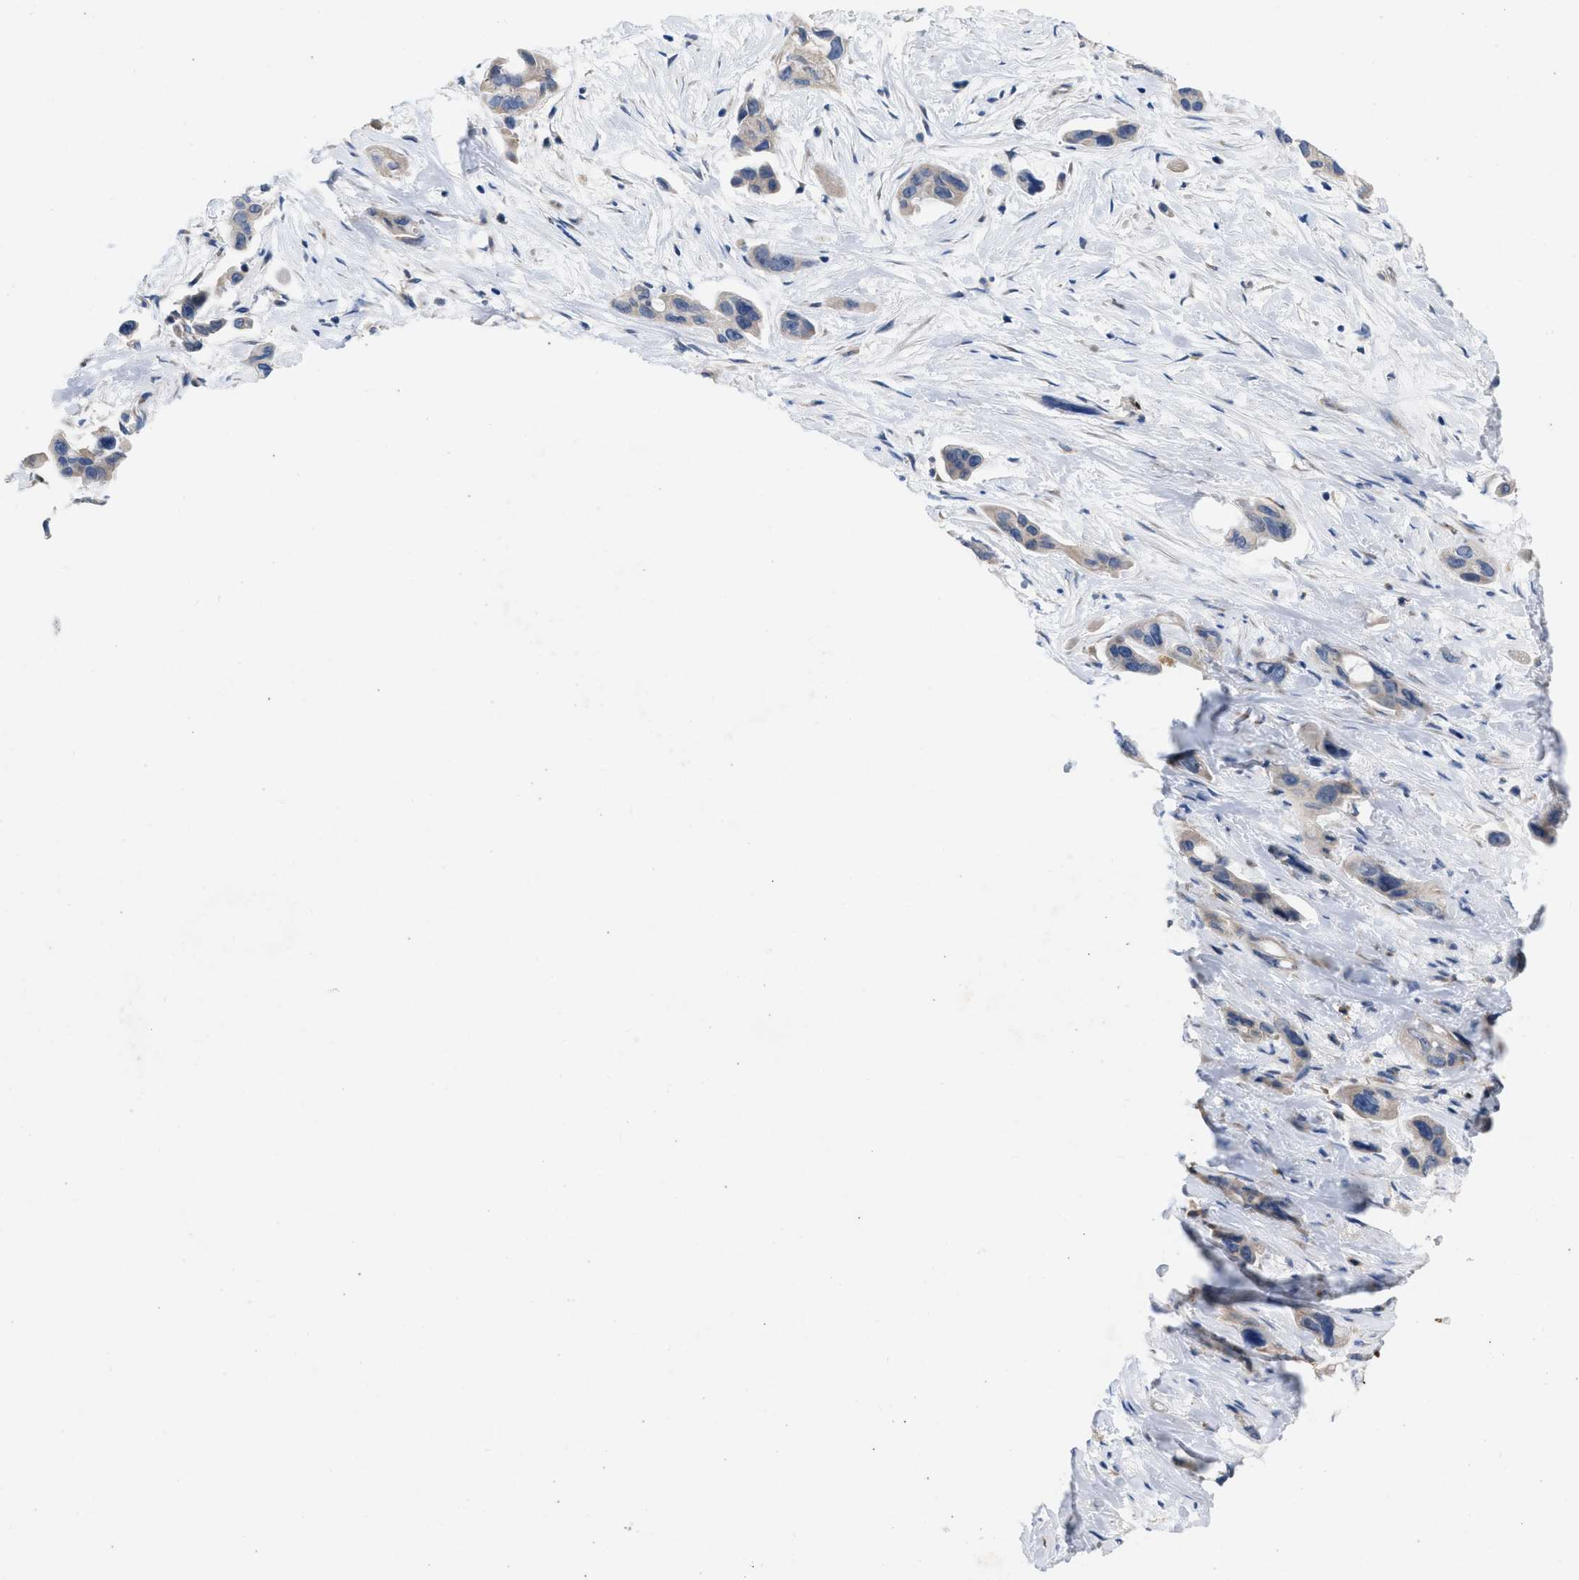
{"staining": {"intensity": "negative", "quantity": "none", "location": "none"}, "tissue": "pancreatic cancer", "cell_type": "Tumor cells", "image_type": "cancer", "snomed": [{"axis": "morphology", "description": "Adenocarcinoma, NOS"}, {"axis": "topography", "description": "Pancreas"}], "caption": "Human adenocarcinoma (pancreatic) stained for a protein using IHC reveals no expression in tumor cells.", "gene": "PLPPR5", "patient": {"sex": "male", "age": 53}}